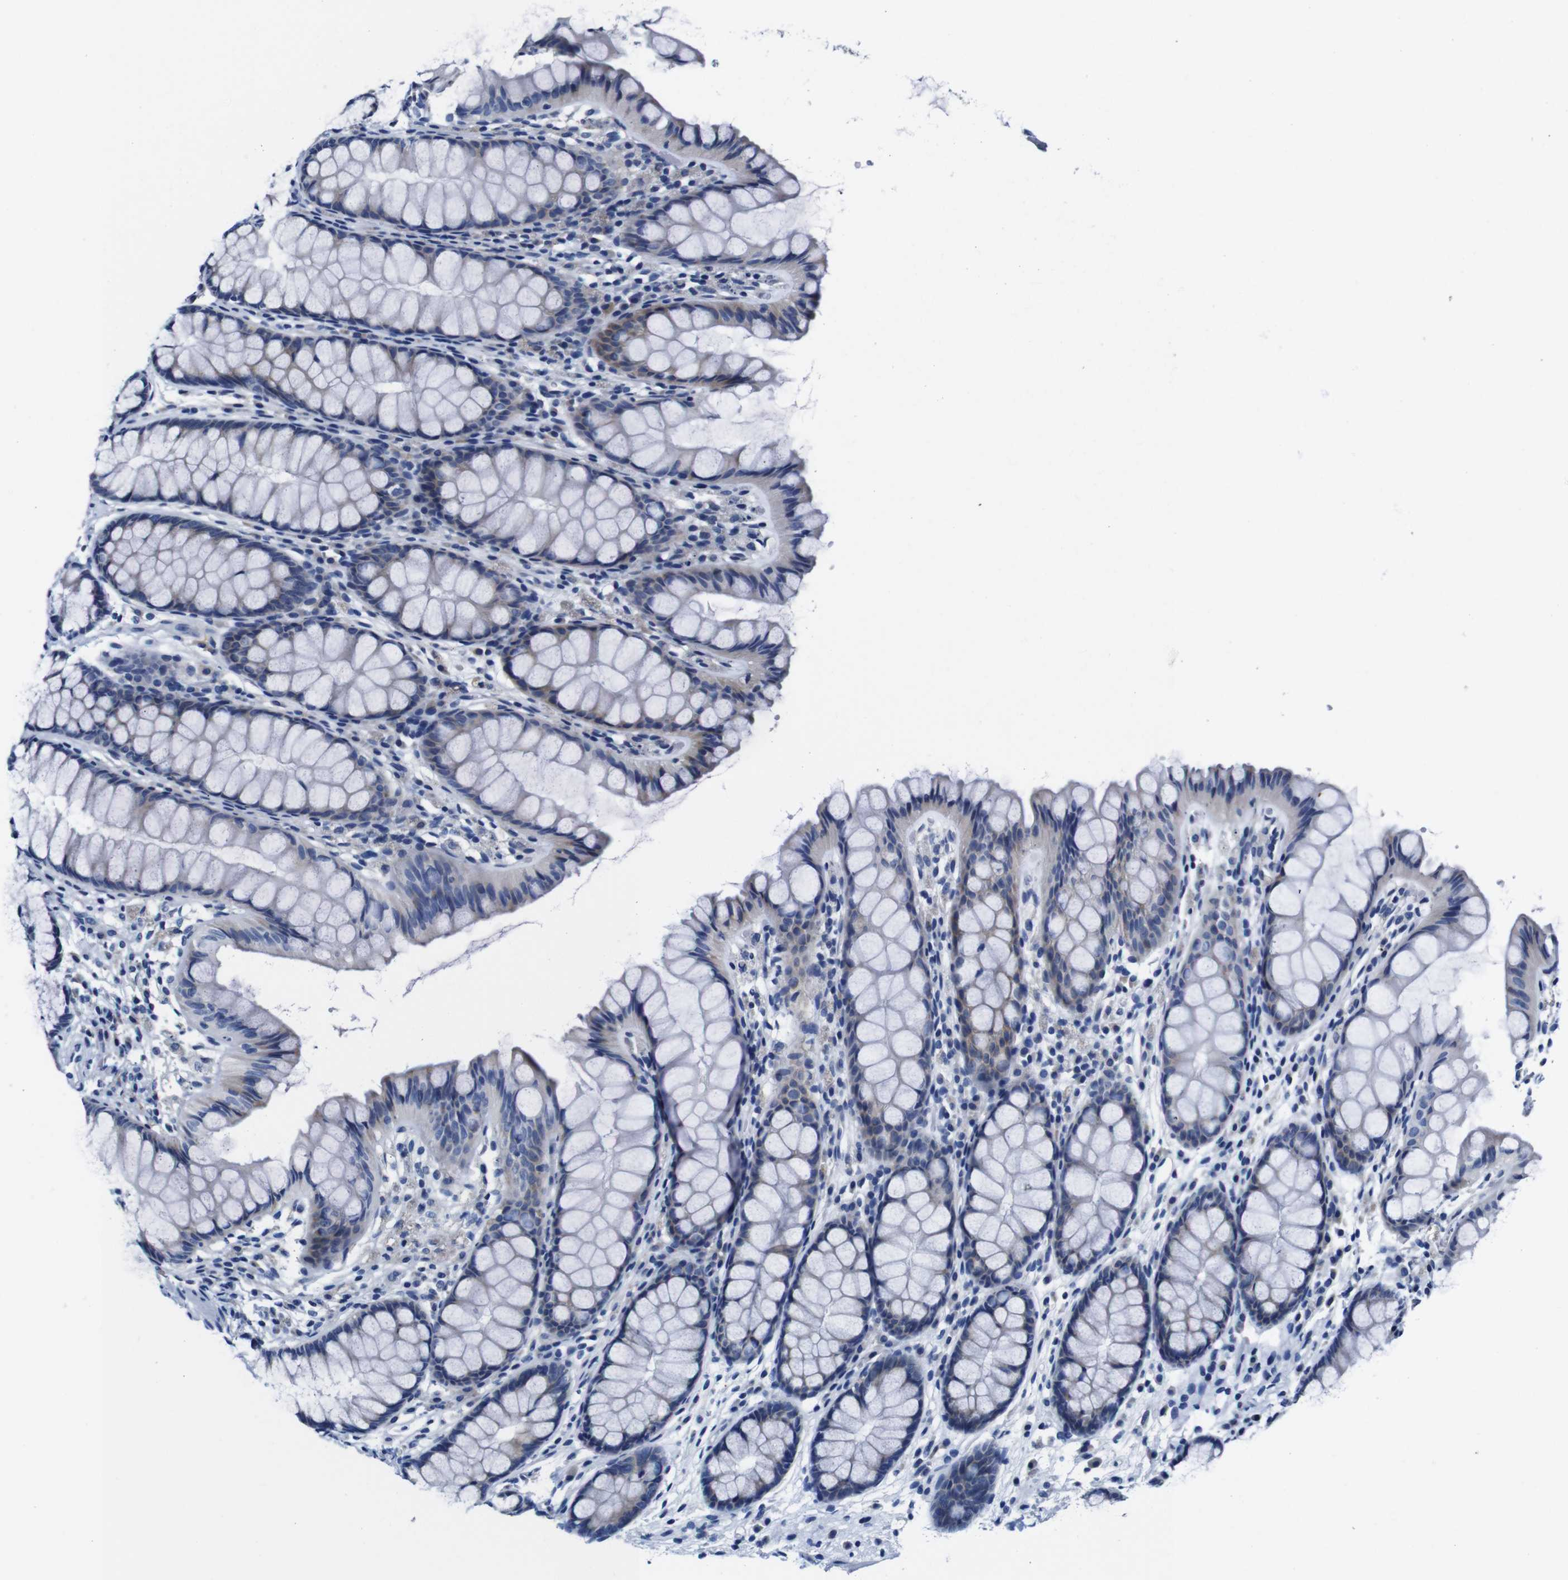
{"staining": {"intensity": "negative", "quantity": "none", "location": "none"}, "tissue": "colon", "cell_type": "Endothelial cells", "image_type": "normal", "snomed": [{"axis": "morphology", "description": "Normal tissue, NOS"}, {"axis": "topography", "description": "Colon"}], "caption": "The IHC photomicrograph has no significant positivity in endothelial cells of colon.", "gene": "SNX19", "patient": {"sex": "female", "age": 55}}